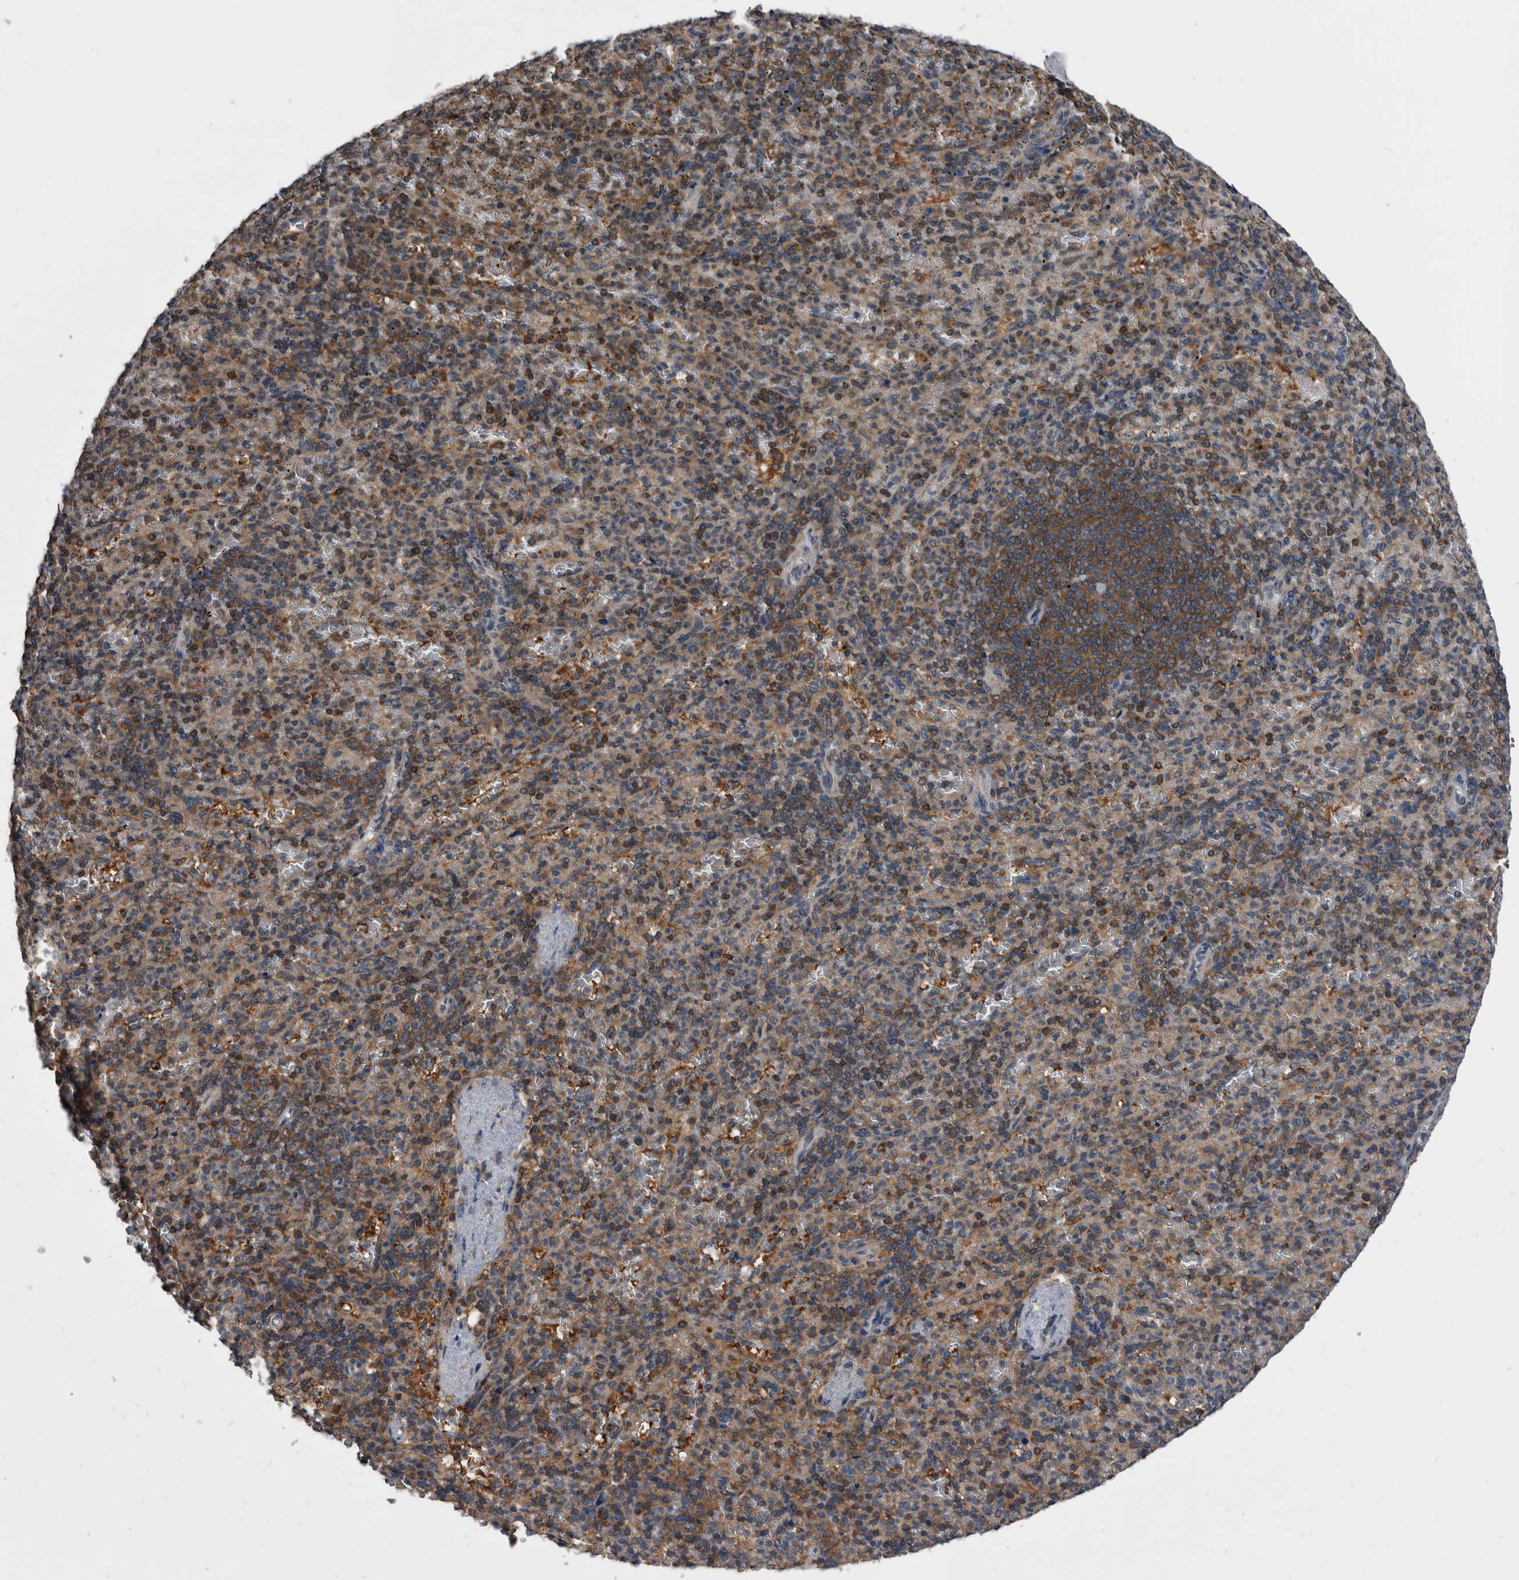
{"staining": {"intensity": "moderate", "quantity": "25%-75%", "location": "cytoplasmic/membranous,nuclear"}, "tissue": "spleen", "cell_type": "Cells in red pulp", "image_type": "normal", "snomed": [{"axis": "morphology", "description": "Normal tissue, NOS"}, {"axis": "topography", "description": "Spleen"}], "caption": "An IHC histopathology image of normal tissue is shown. Protein staining in brown highlights moderate cytoplasmic/membranous,nuclear positivity in spleen within cells in red pulp.", "gene": "NRBP1", "patient": {"sex": "female", "age": 74}}